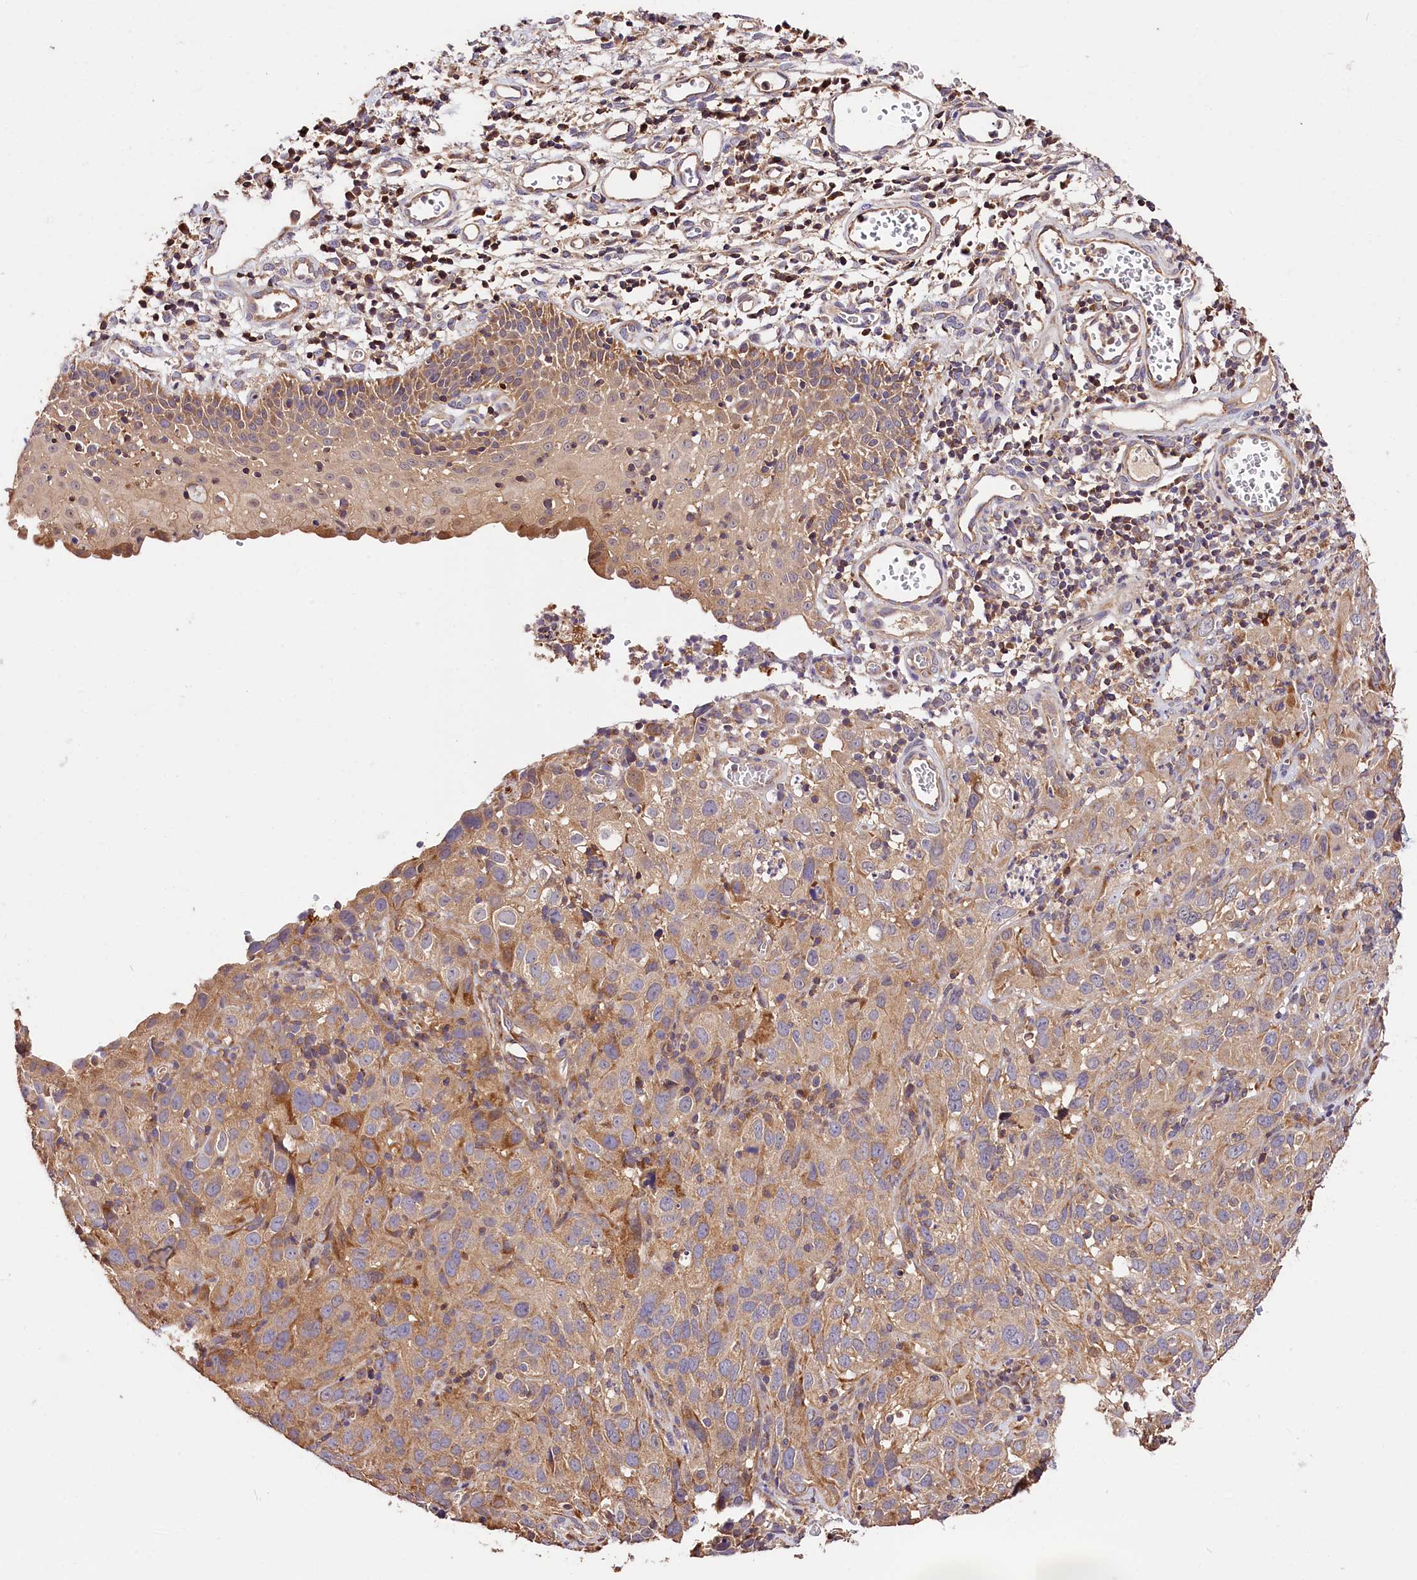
{"staining": {"intensity": "moderate", "quantity": ">75%", "location": "cytoplasmic/membranous"}, "tissue": "cervical cancer", "cell_type": "Tumor cells", "image_type": "cancer", "snomed": [{"axis": "morphology", "description": "Squamous cell carcinoma, NOS"}, {"axis": "topography", "description": "Cervix"}], "caption": "Cervical cancer (squamous cell carcinoma) tissue reveals moderate cytoplasmic/membranous positivity in approximately >75% of tumor cells, visualized by immunohistochemistry.", "gene": "KPTN", "patient": {"sex": "female", "age": 32}}